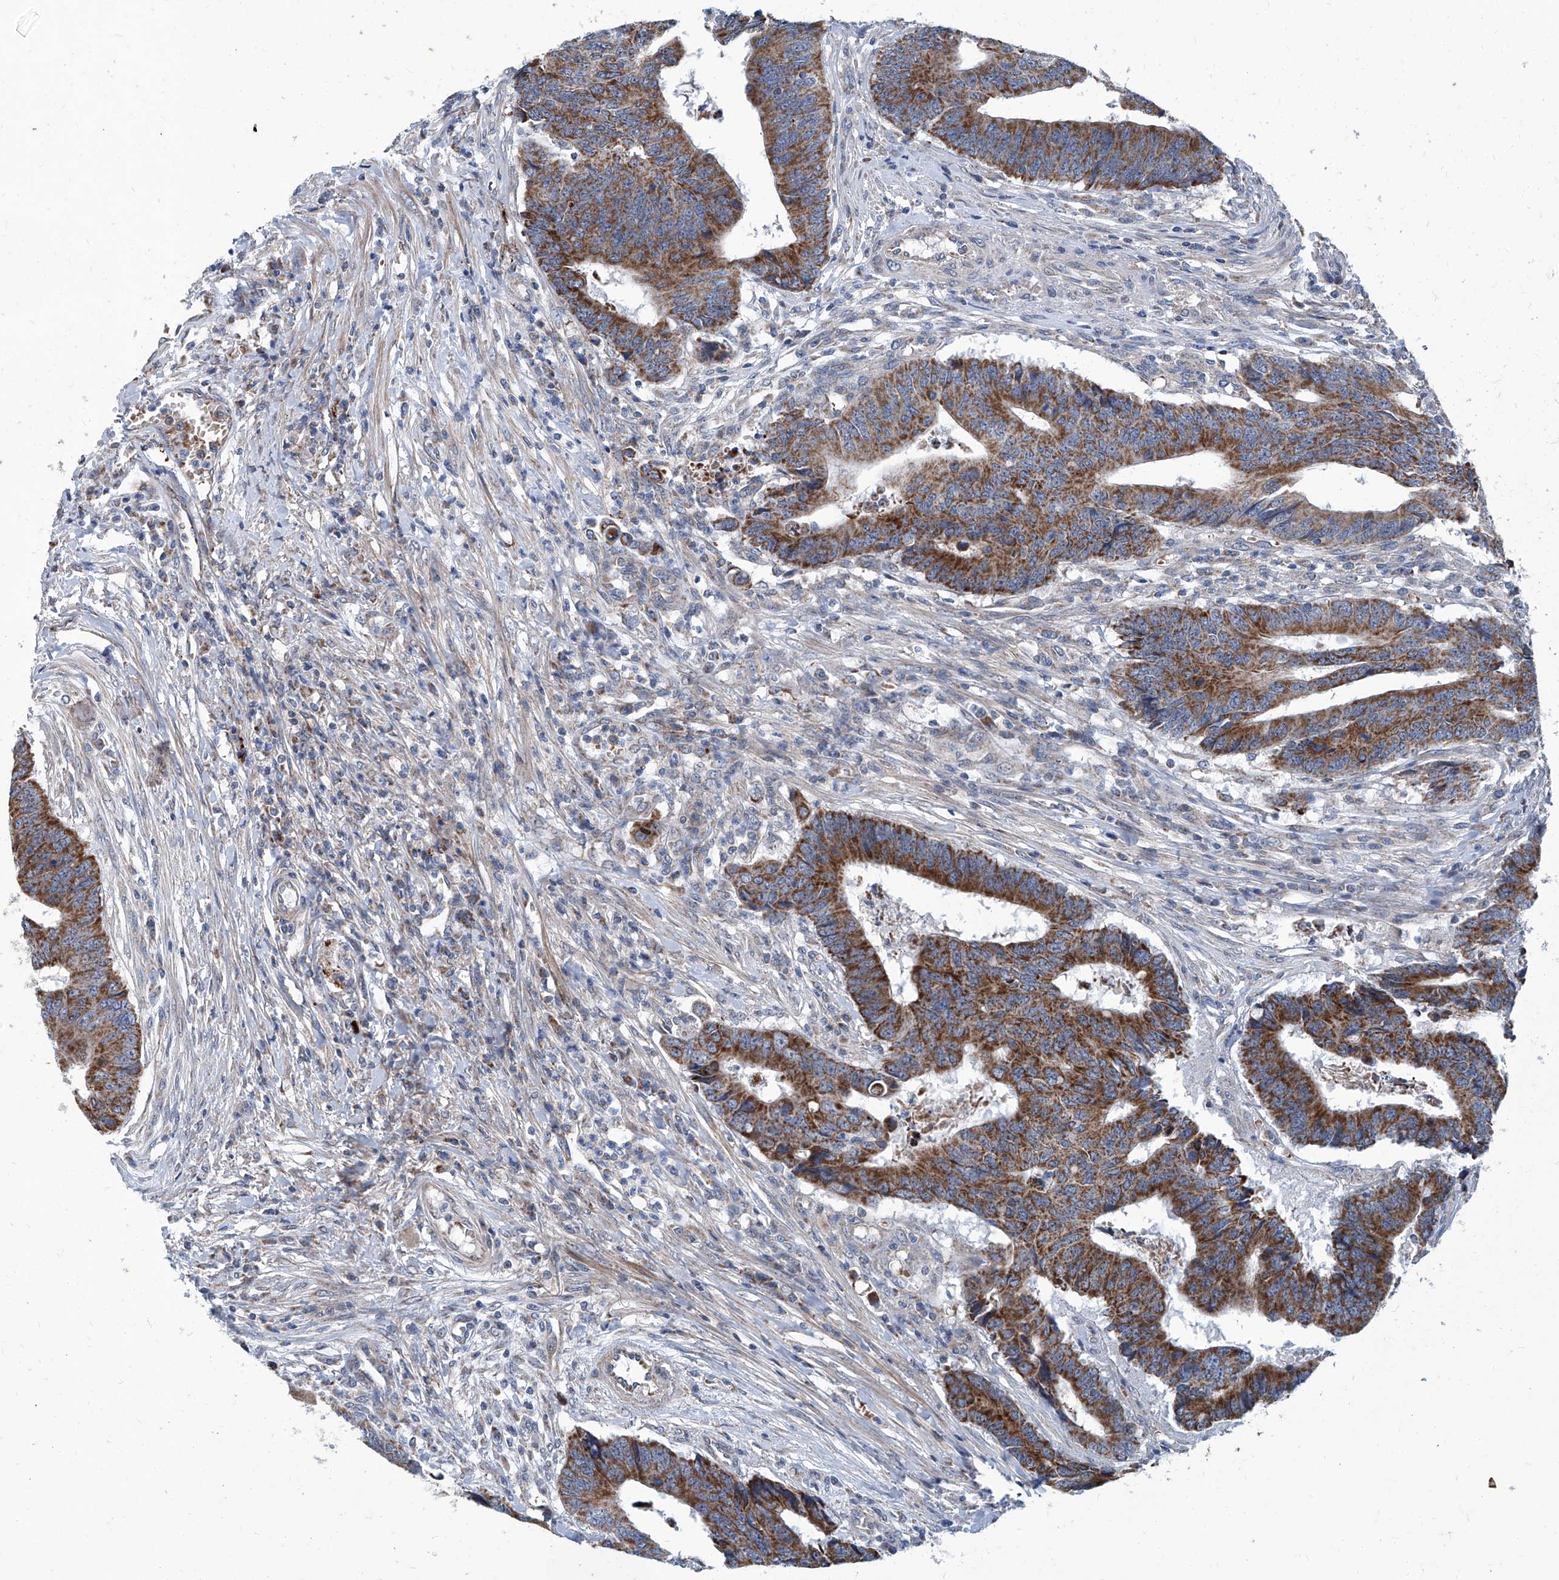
{"staining": {"intensity": "strong", "quantity": ">75%", "location": "cytoplasmic/membranous"}, "tissue": "colorectal cancer", "cell_type": "Tumor cells", "image_type": "cancer", "snomed": [{"axis": "morphology", "description": "Adenocarcinoma, NOS"}, {"axis": "topography", "description": "Rectum"}], "caption": "Strong cytoplasmic/membranous protein staining is seen in about >75% of tumor cells in colorectal cancer (adenocarcinoma).", "gene": "USP48", "patient": {"sex": "male", "age": 84}}